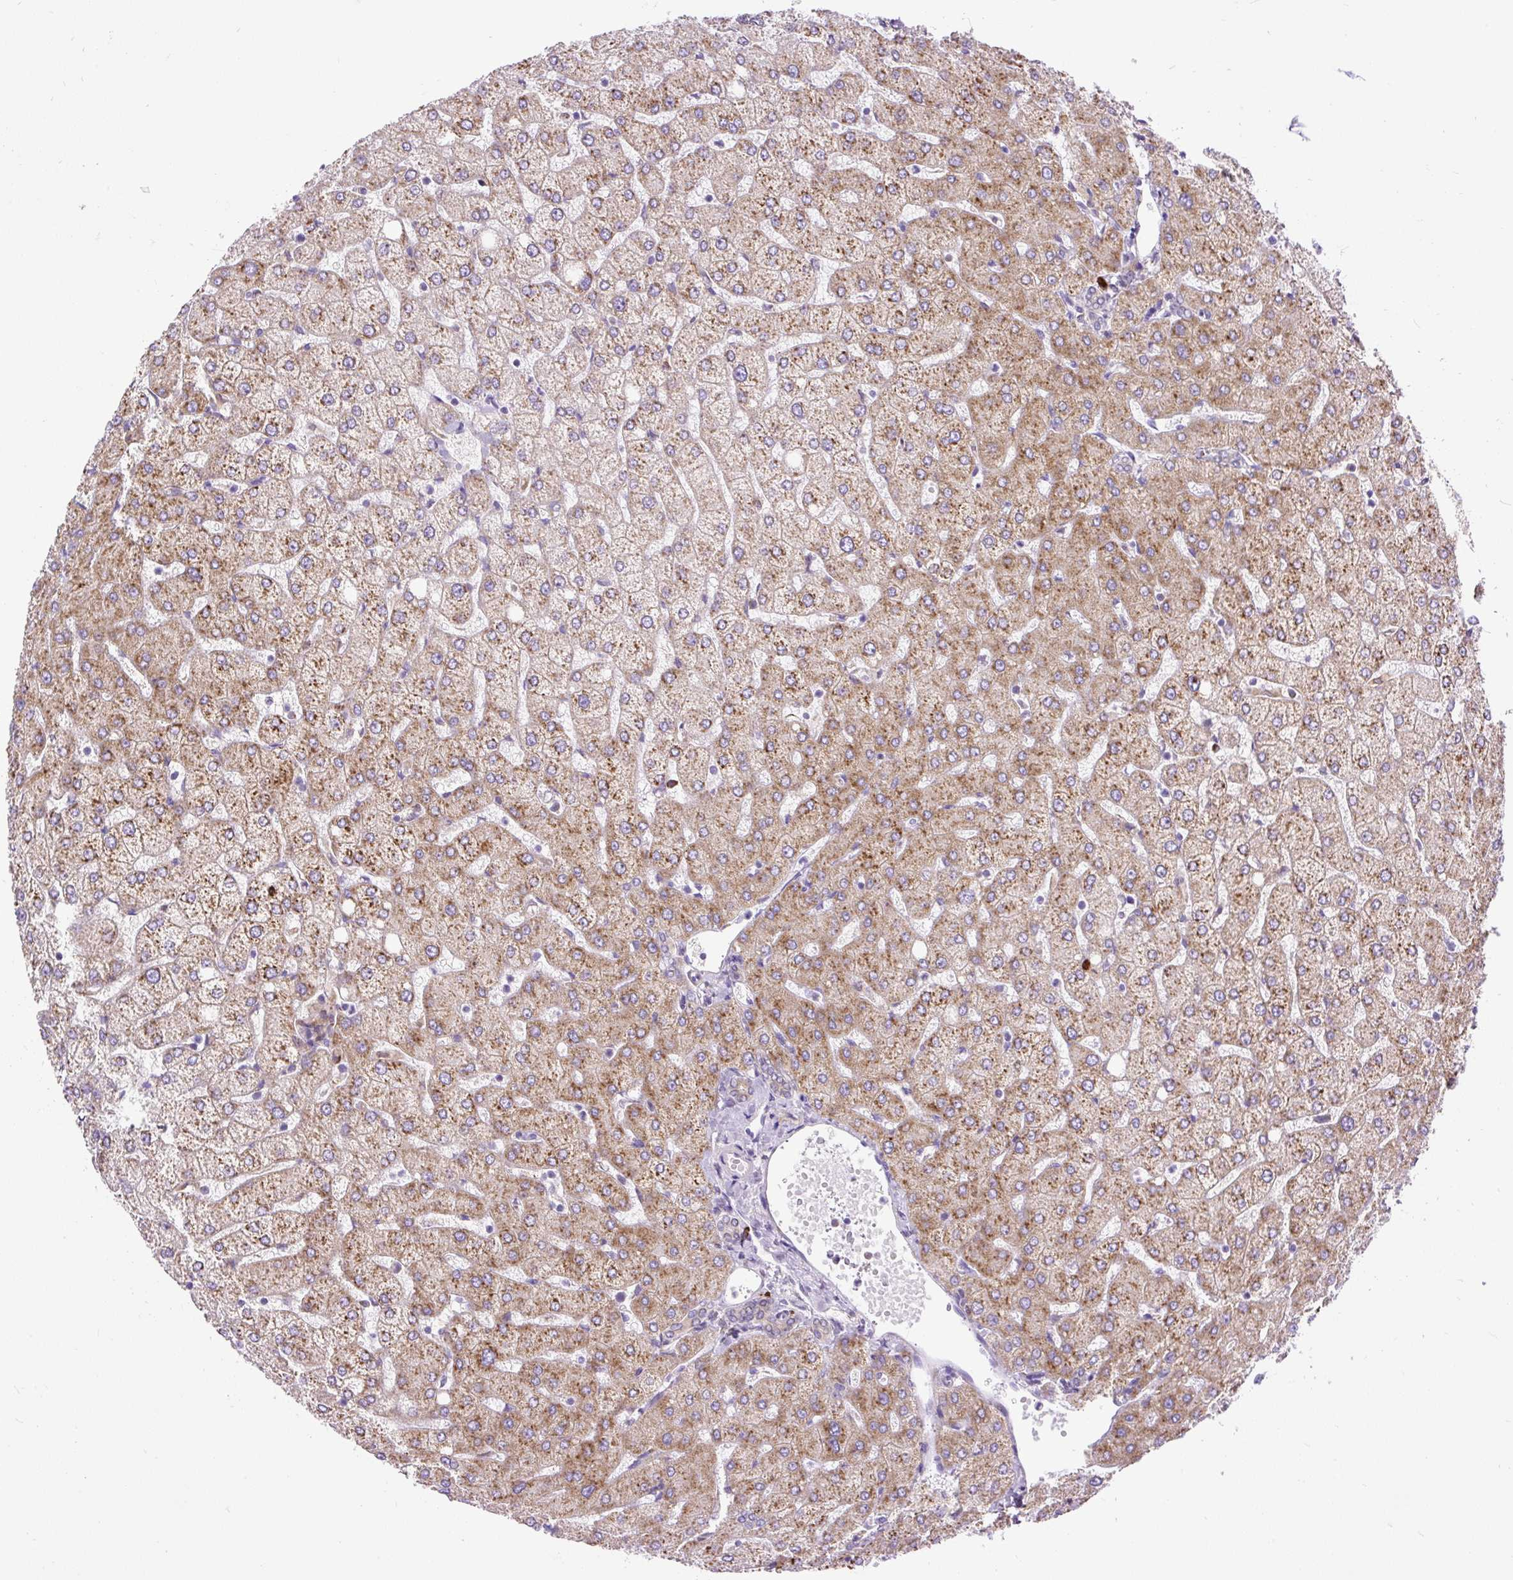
{"staining": {"intensity": "negative", "quantity": "none", "location": "none"}, "tissue": "liver", "cell_type": "Cholangiocytes", "image_type": "normal", "snomed": [{"axis": "morphology", "description": "Normal tissue, NOS"}, {"axis": "topography", "description": "Liver"}], "caption": "This is an IHC photomicrograph of benign liver. There is no staining in cholangiocytes.", "gene": "DDOST", "patient": {"sex": "female", "age": 54}}